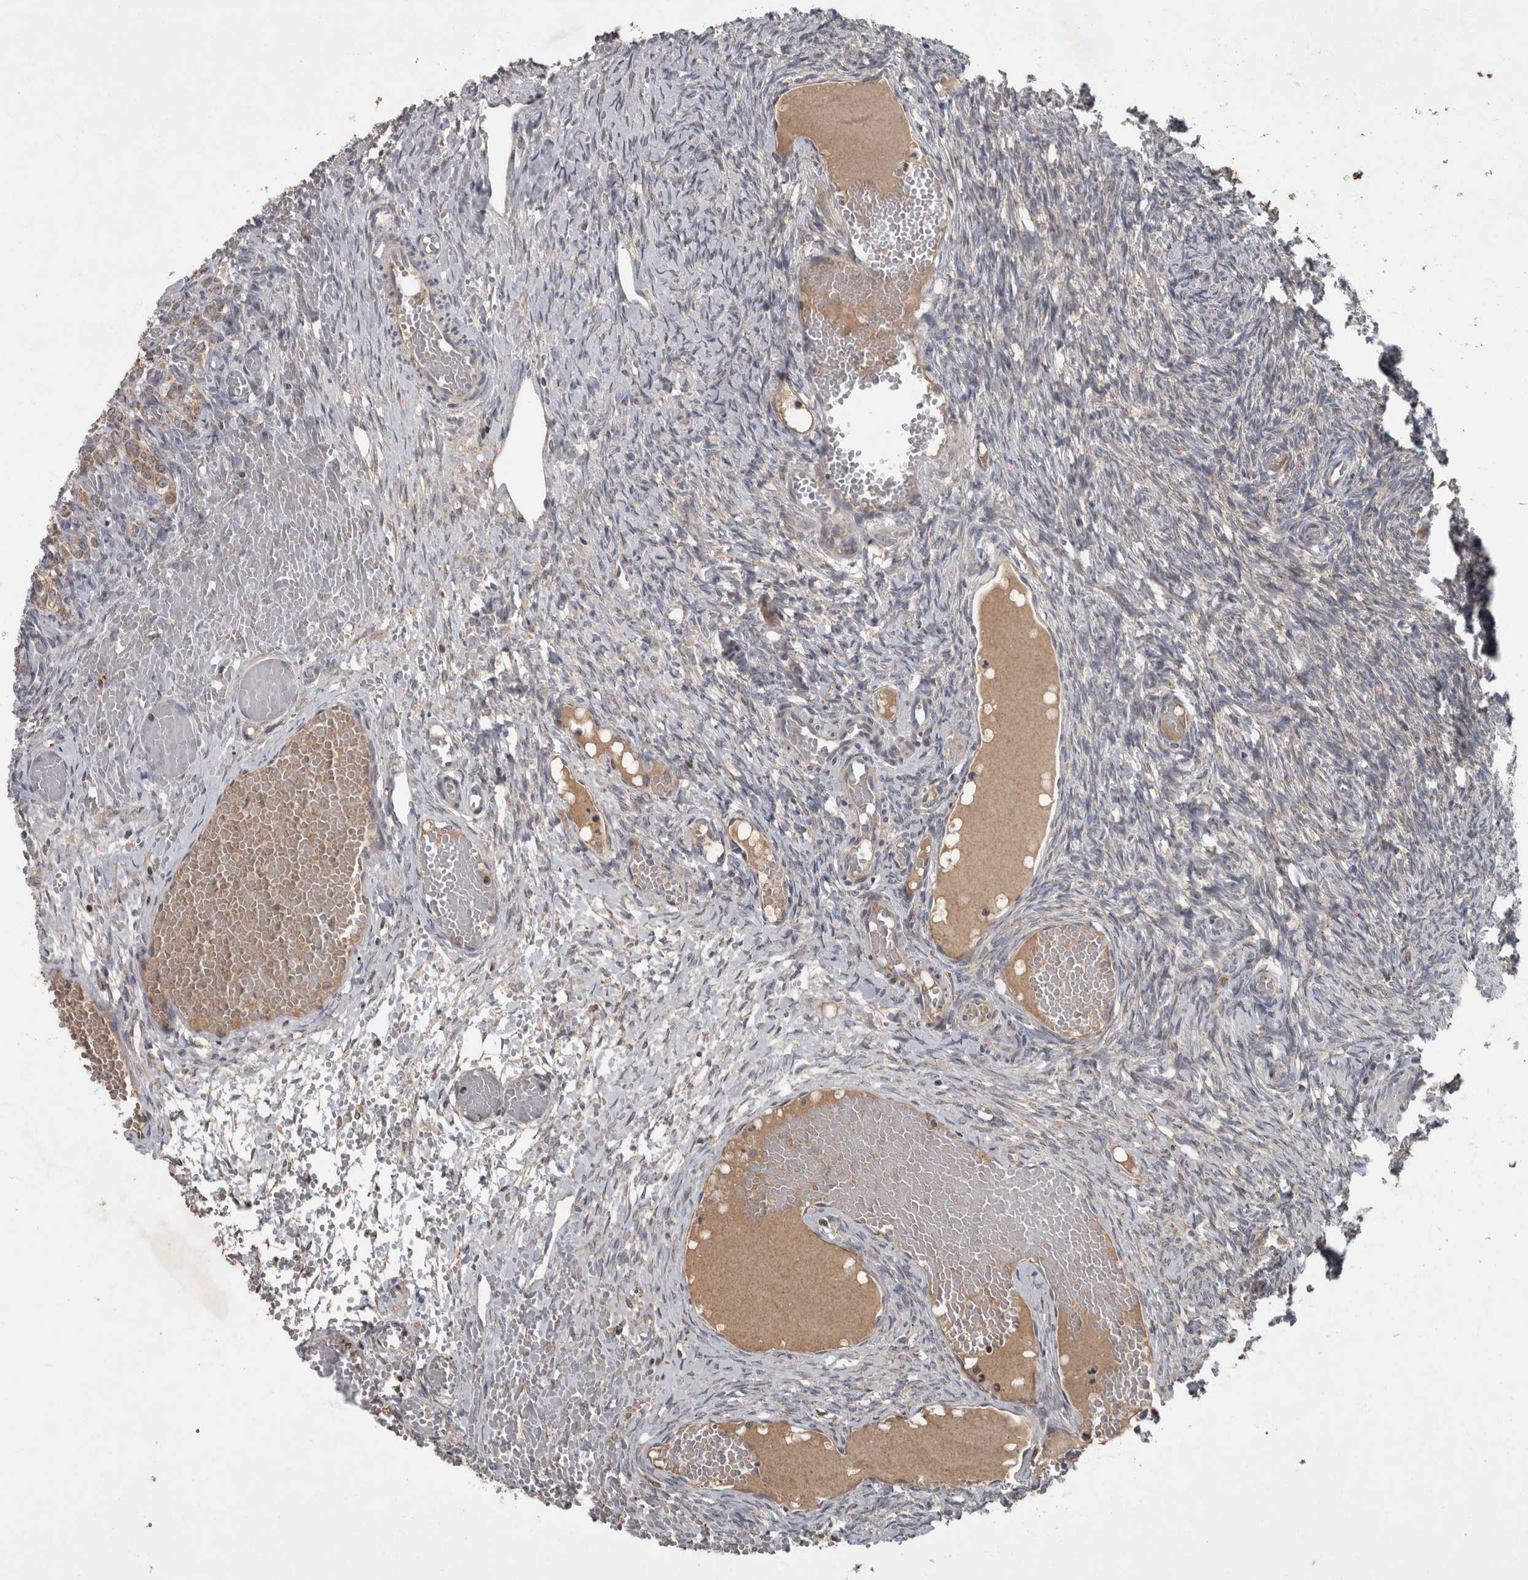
{"staining": {"intensity": "moderate", "quantity": "<25%", "location": "cytoplasmic/membranous"}, "tissue": "ovary", "cell_type": "Ovarian stroma cells", "image_type": "normal", "snomed": [{"axis": "morphology", "description": "Adenocarcinoma, NOS"}, {"axis": "topography", "description": "Endometrium"}], "caption": "A high-resolution photomicrograph shows immunohistochemistry staining of benign ovary, which reveals moderate cytoplasmic/membranous expression in approximately <25% of ovarian stroma cells.", "gene": "PPP1R3C", "patient": {"sex": "female", "age": 32}}